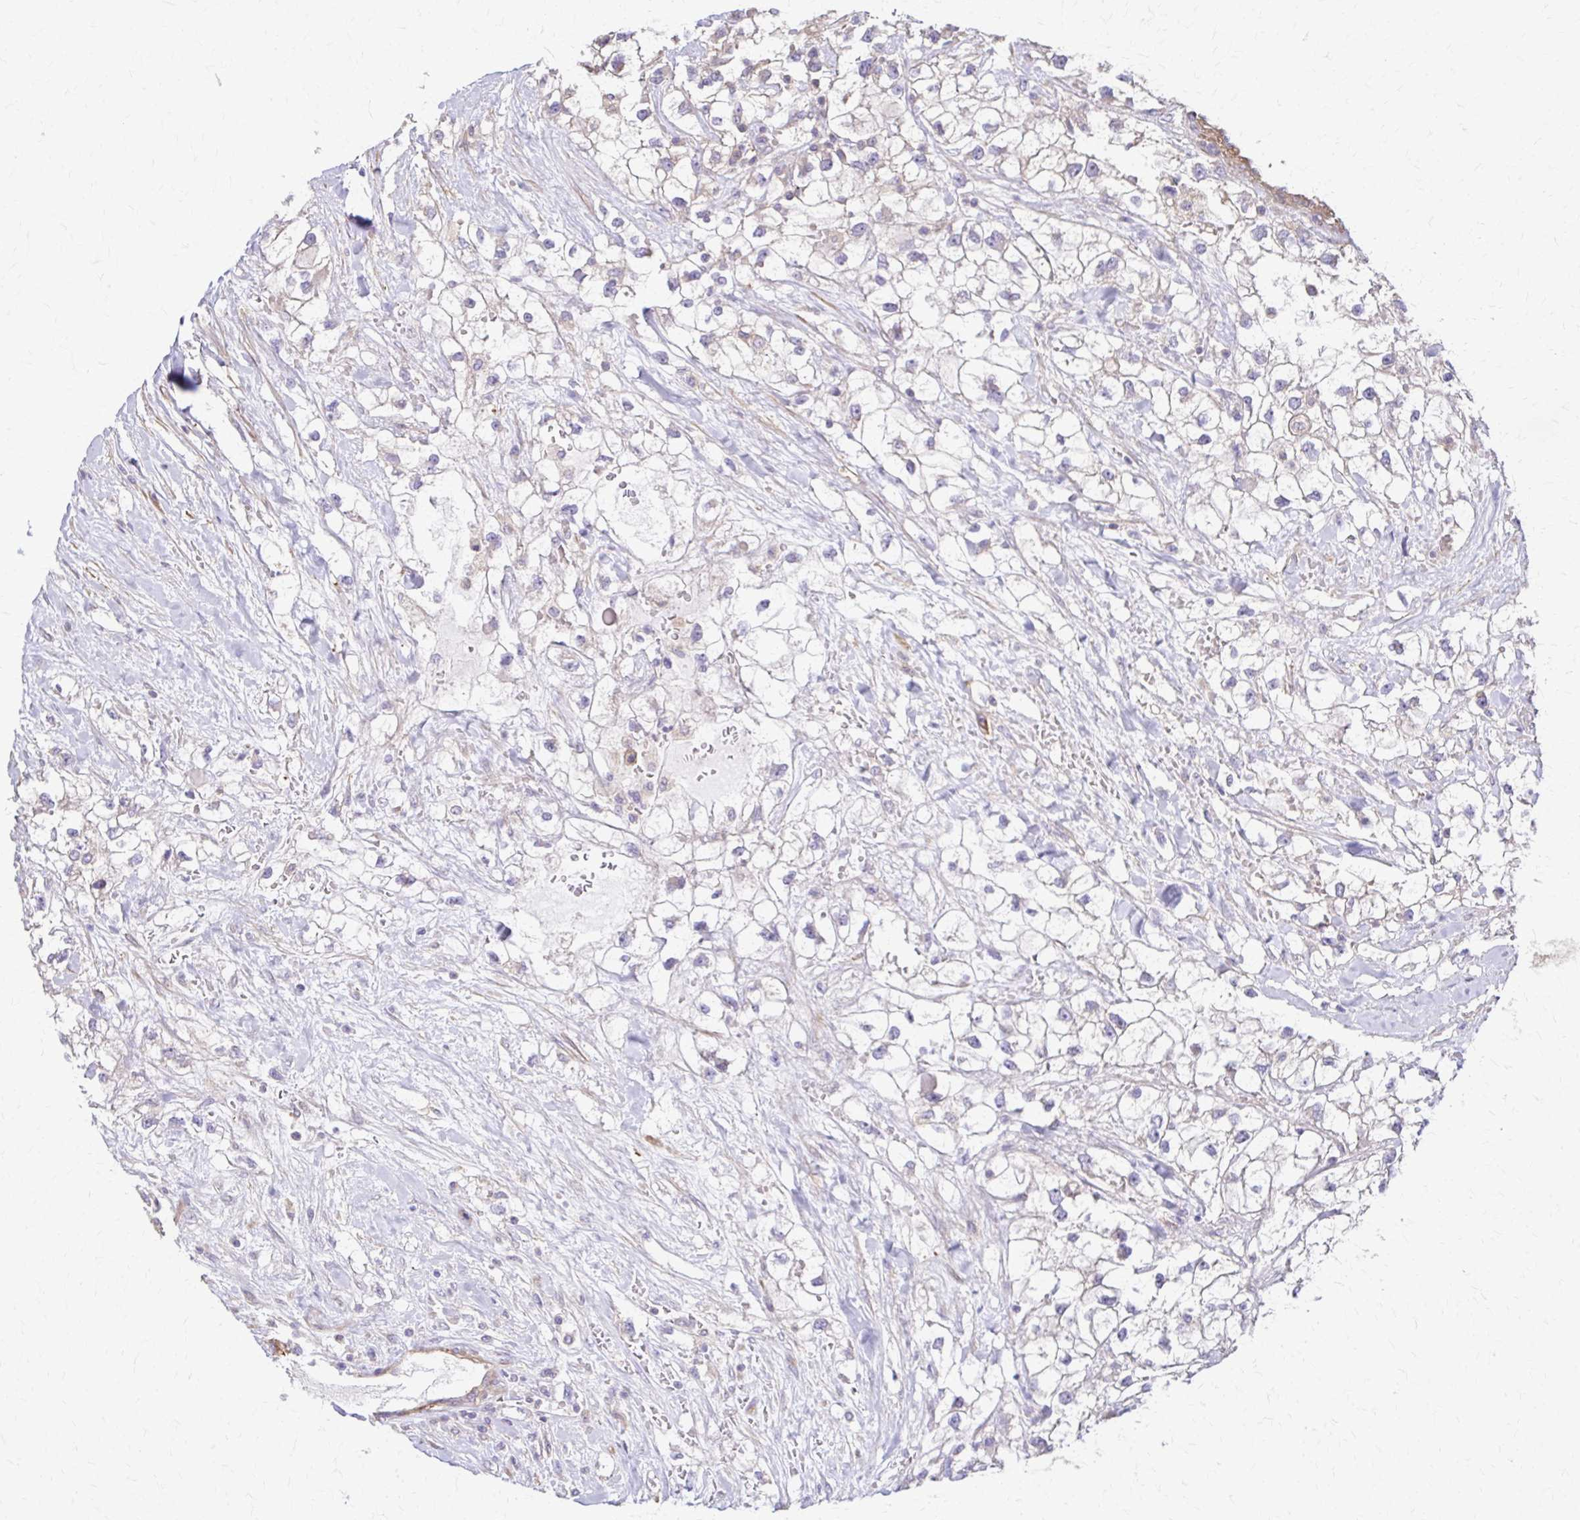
{"staining": {"intensity": "negative", "quantity": "none", "location": "none"}, "tissue": "renal cancer", "cell_type": "Tumor cells", "image_type": "cancer", "snomed": [{"axis": "morphology", "description": "Adenocarcinoma, NOS"}, {"axis": "topography", "description": "Kidney"}], "caption": "DAB (3,3'-diaminobenzidine) immunohistochemical staining of renal cancer (adenocarcinoma) exhibits no significant staining in tumor cells.", "gene": "DSP", "patient": {"sex": "male", "age": 59}}